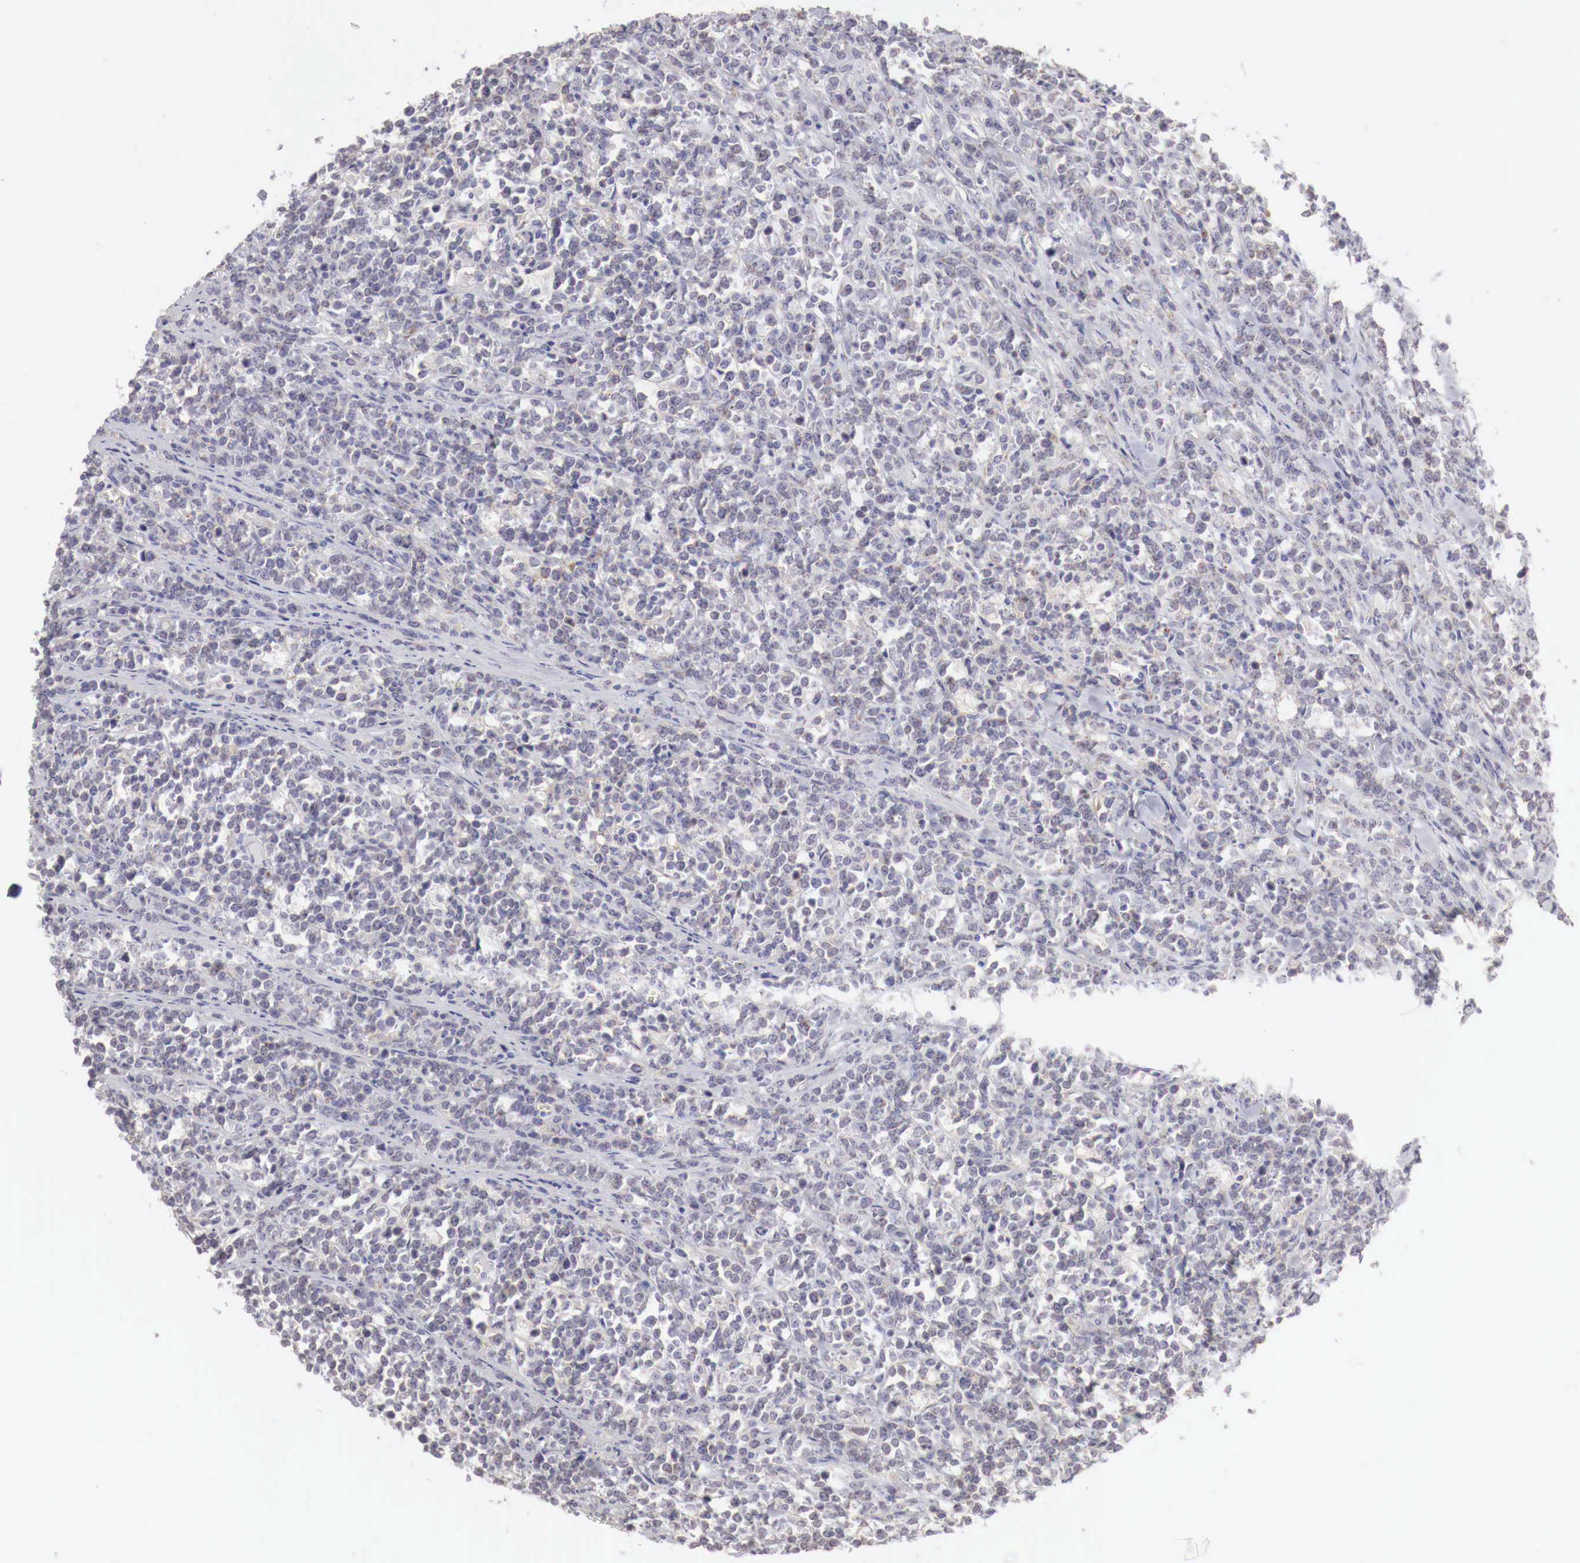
{"staining": {"intensity": "negative", "quantity": "none", "location": "none"}, "tissue": "lymphoma", "cell_type": "Tumor cells", "image_type": "cancer", "snomed": [{"axis": "morphology", "description": "Malignant lymphoma, non-Hodgkin's type, High grade"}, {"axis": "topography", "description": "Small intestine"}, {"axis": "topography", "description": "Colon"}], "caption": "This is an immunohistochemistry (IHC) image of human high-grade malignant lymphoma, non-Hodgkin's type. There is no staining in tumor cells.", "gene": "NSDHL", "patient": {"sex": "male", "age": 8}}